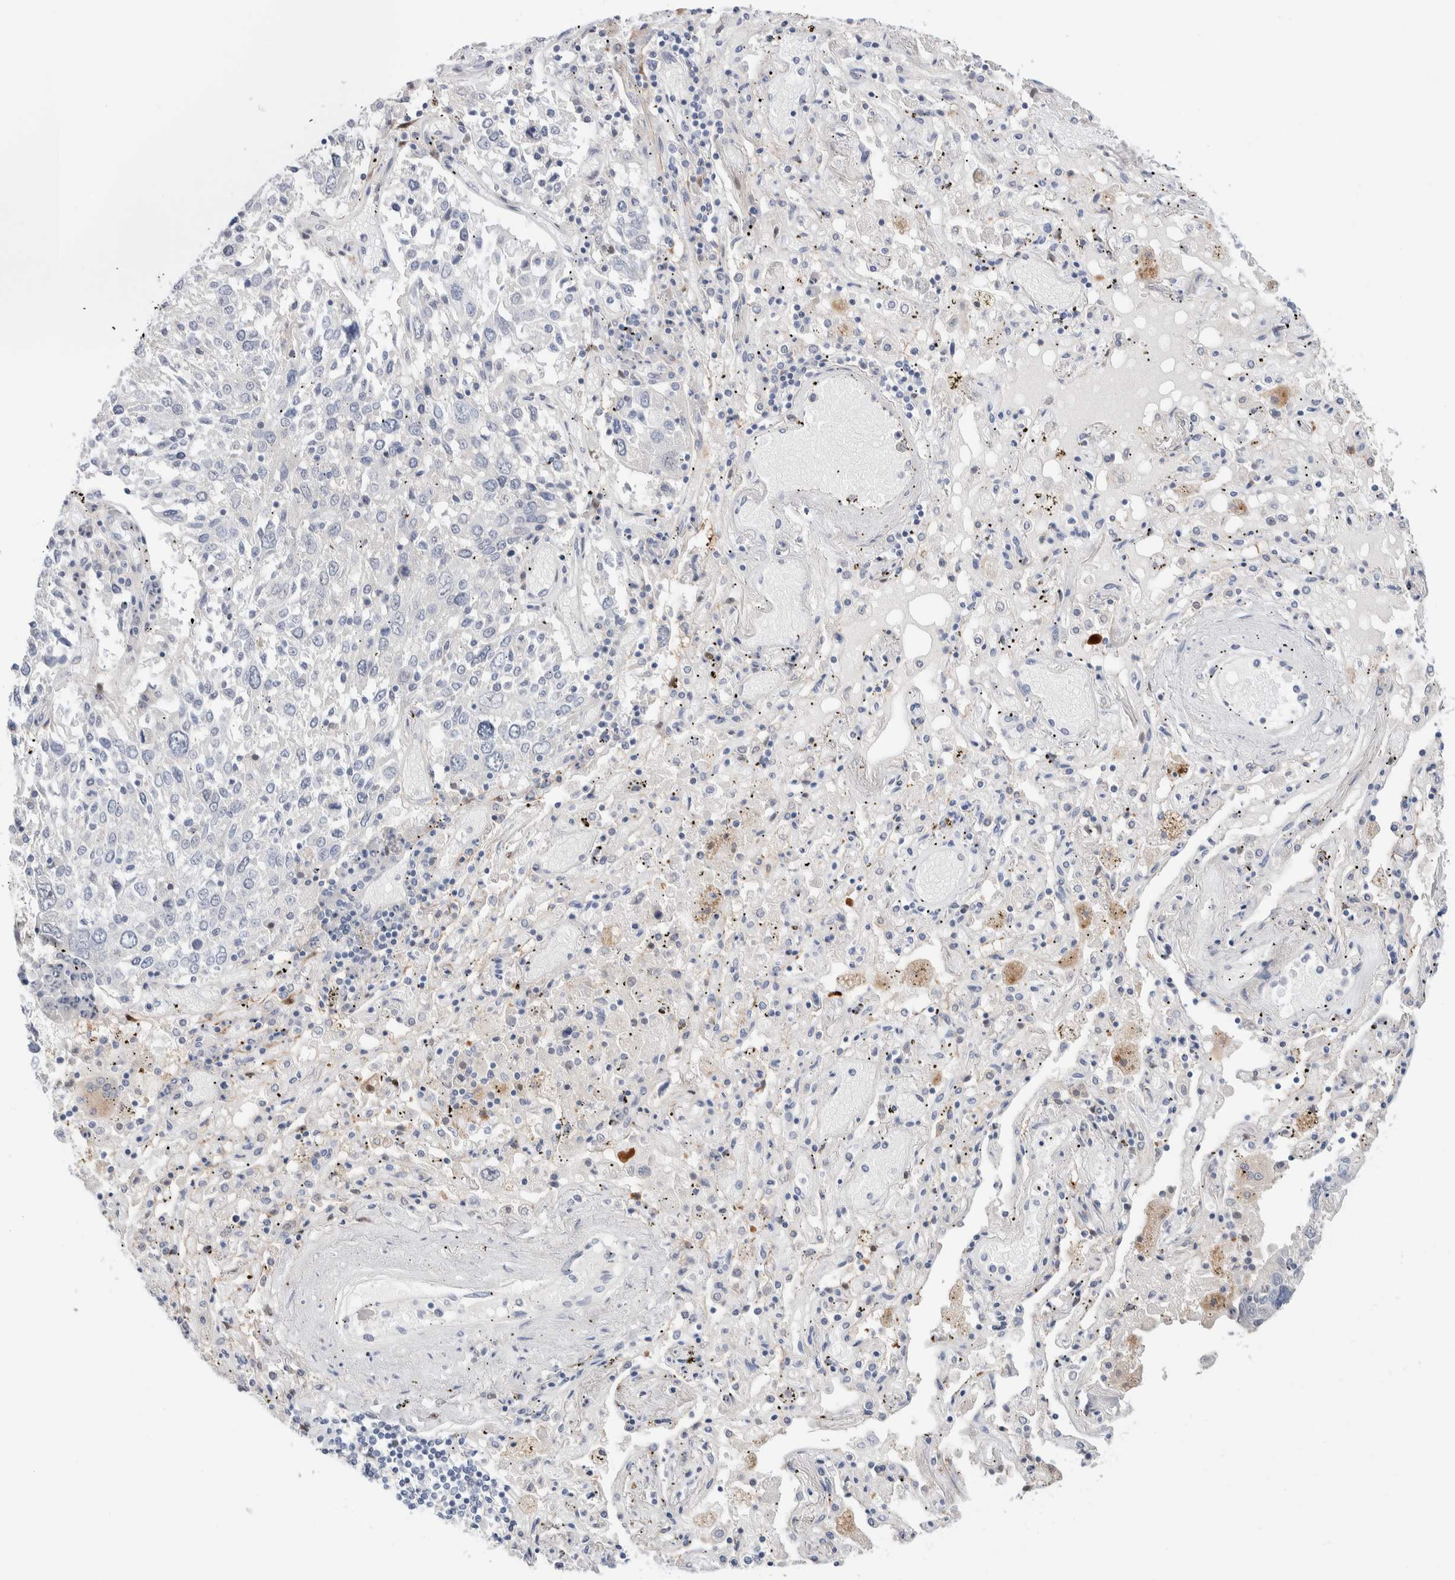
{"staining": {"intensity": "negative", "quantity": "none", "location": "none"}, "tissue": "lung cancer", "cell_type": "Tumor cells", "image_type": "cancer", "snomed": [{"axis": "morphology", "description": "Squamous cell carcinoma, NOS"}, {"axis": "topography", "description": "Lung"}], "caption": "Lung cancer (squamous cell carcinoma) stained for a protein using immunohistochemistry reveals no staining tumor cells.", "gene": "DNAJB6", "patient": {"sex": "male", "age": 65}}